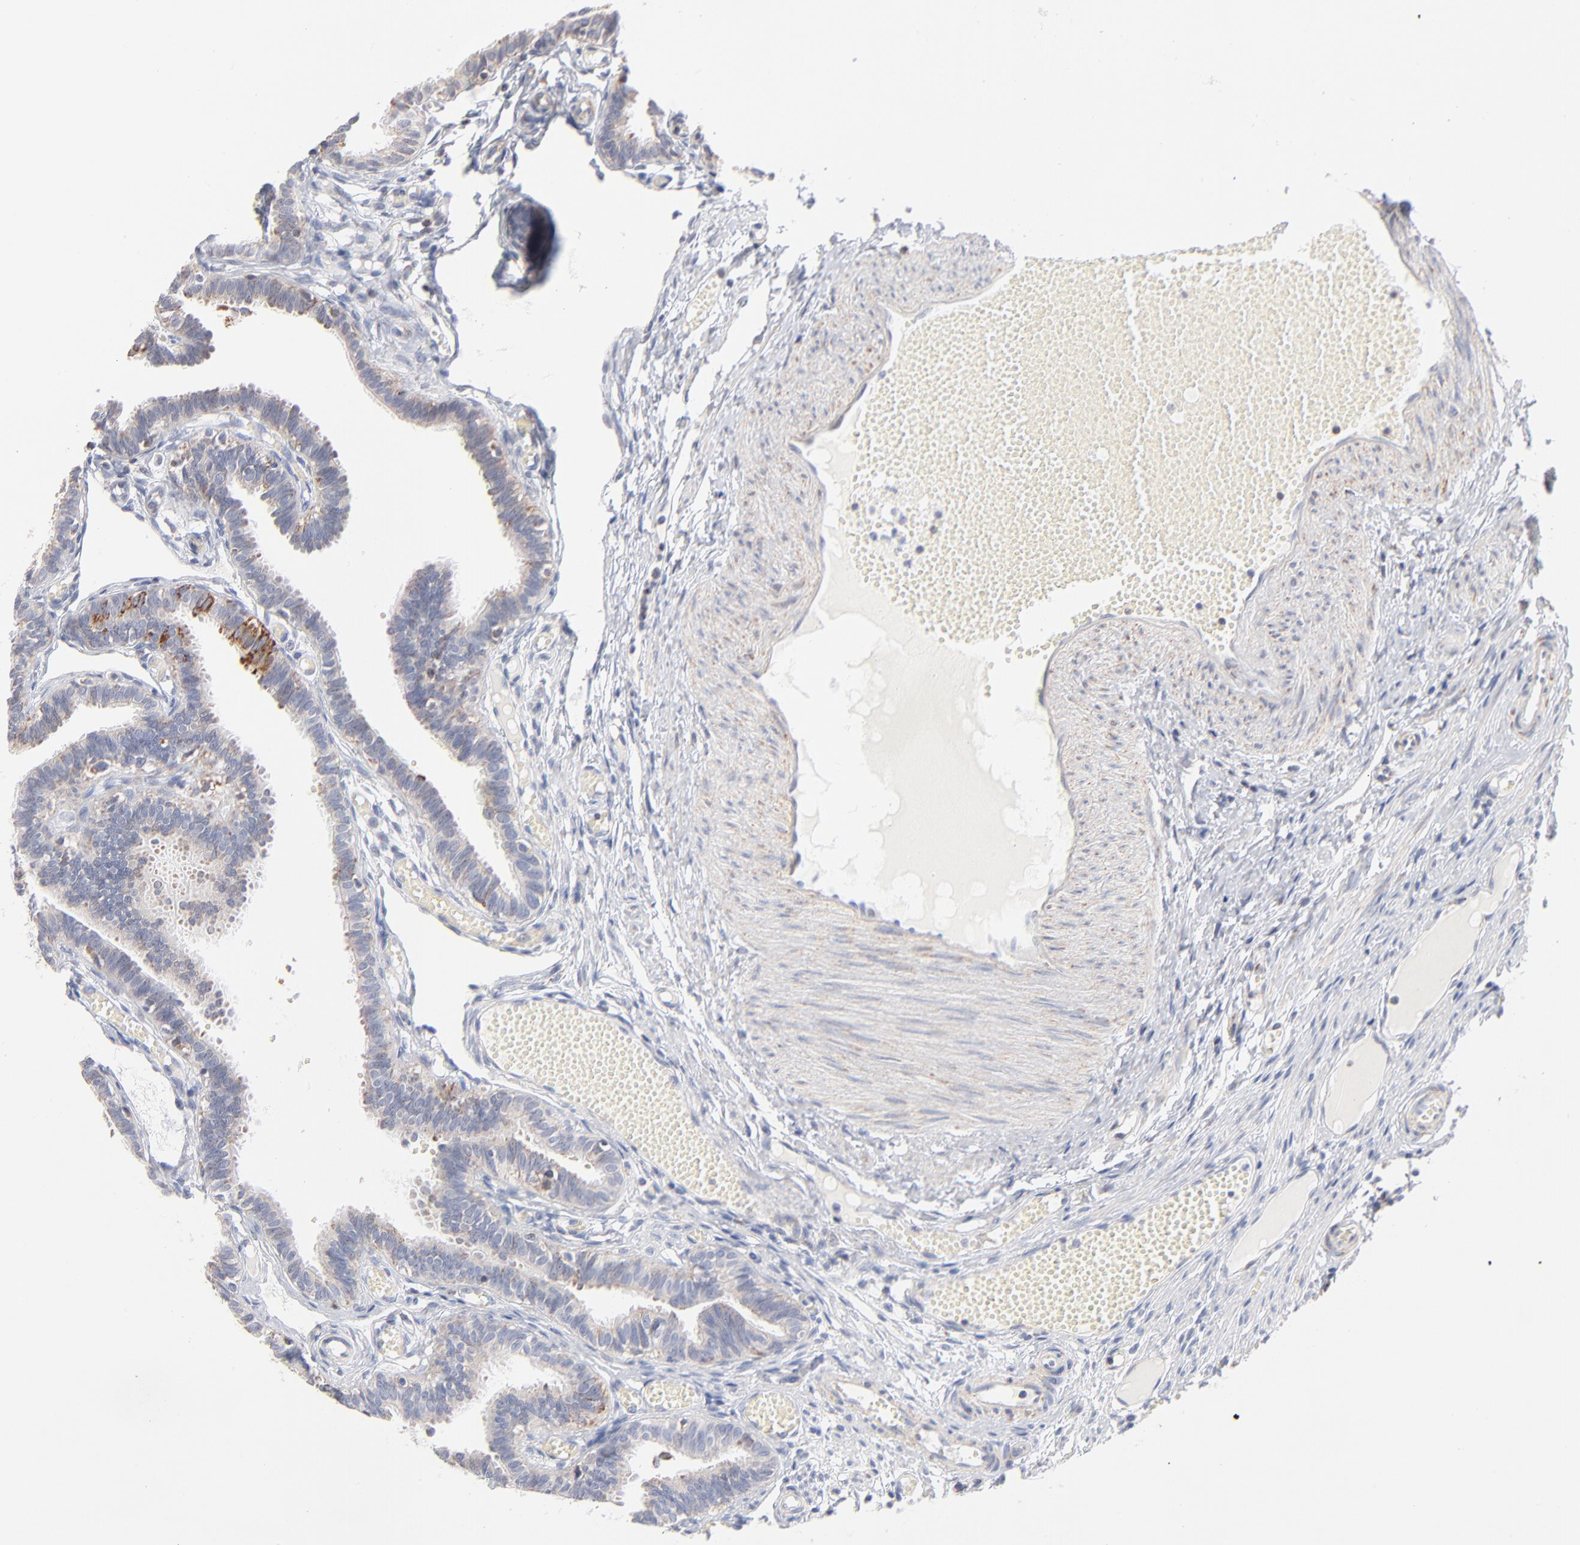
{"staining": {"intensity": "moderate", "quantity": ">75%", "location": "cytoplasmic/membranous"}, "tissue": "fallopian tube", "cell_type": "Glandular cells", "image_type": "normal", "snomed": [{"axis": "morphology", "description": "Normal tissue, NOS"}, {"axis": "topography", "description": "Fallopian tube"}], "caption": "Human fallopian tube stained for a protein (brown) displays moderate cytoplasmic/membranous positive expression in approximately >75% of glandular cells.", "gene": "MRPL58", "patient": {"sex": "female", "age": 29}}